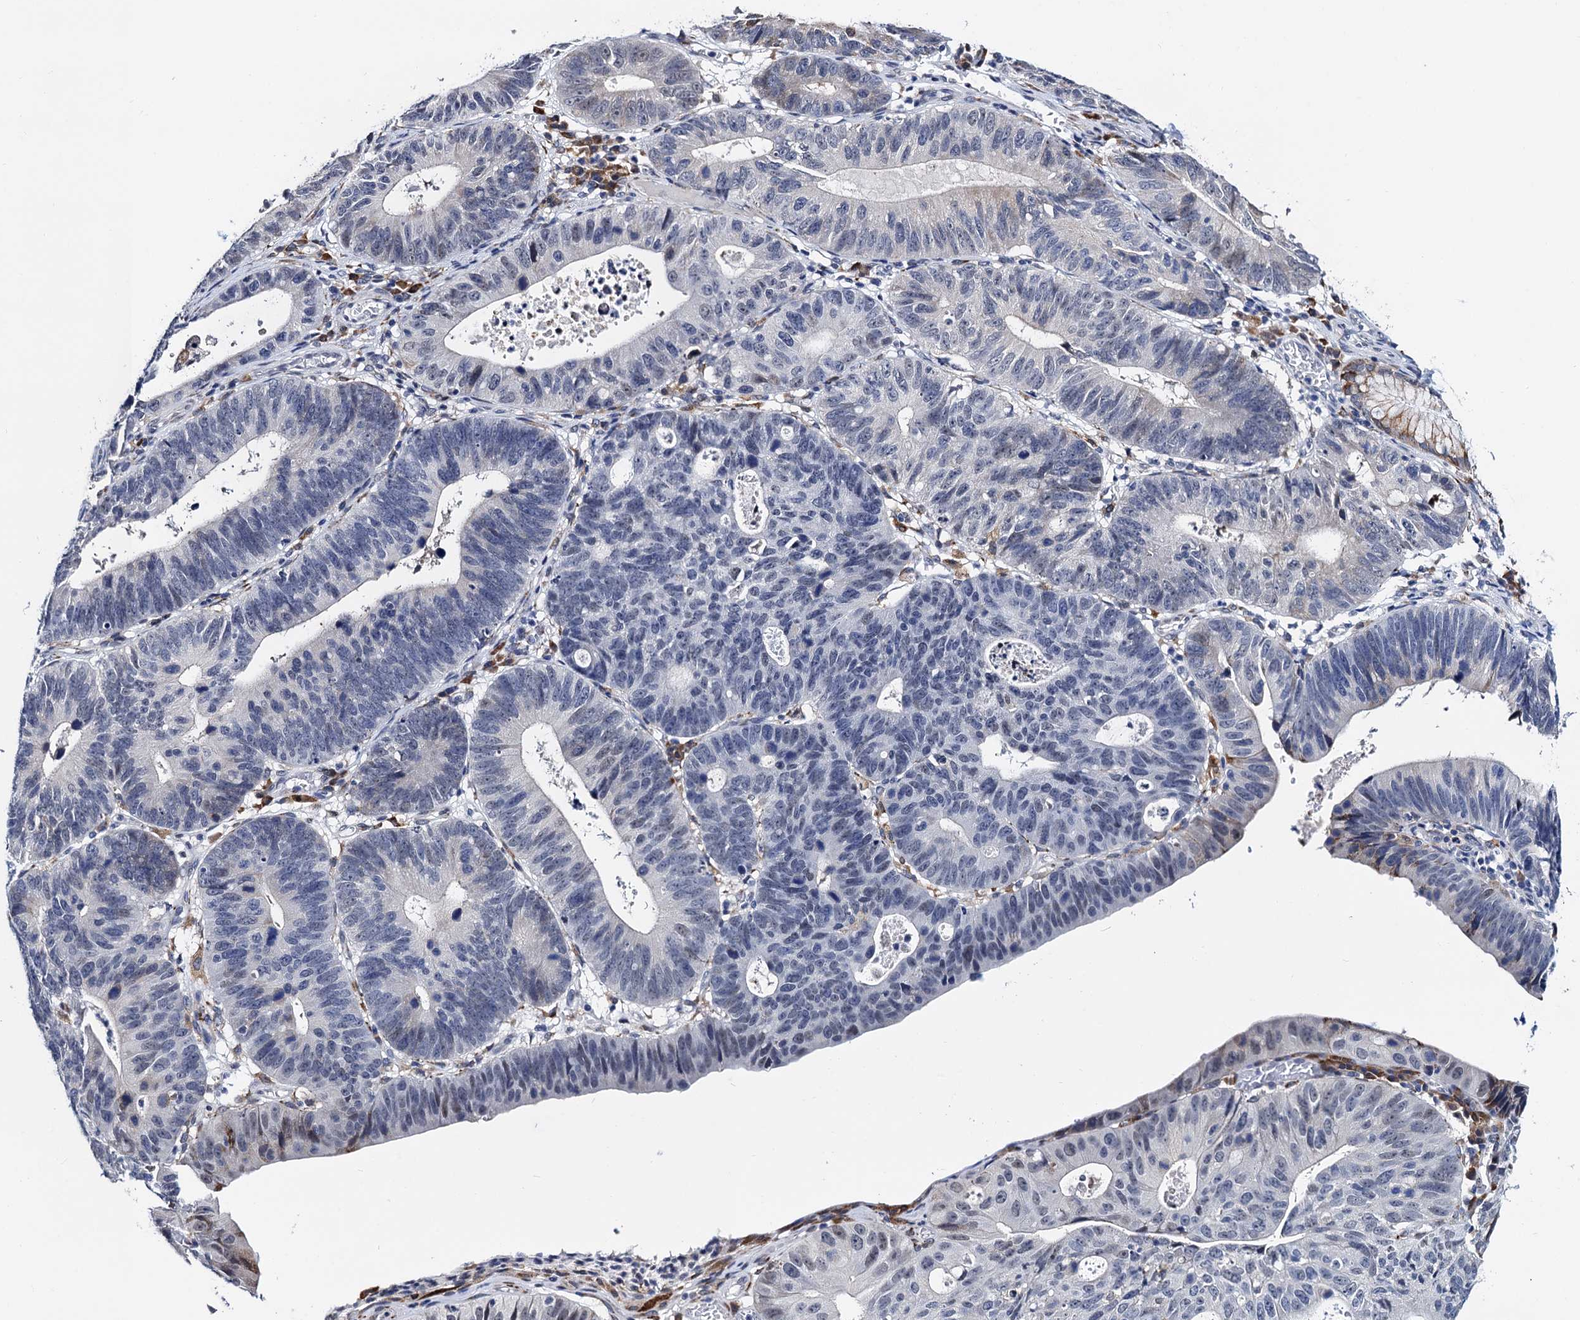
{"staining": {"intensity": "negative", "quantity": "none", "location": "none"}, "tissue": "stomach cancer", "cell_type": "Tumor cells", "image_type": "cancer", "snomed": [{"axis": "morphology", "description": "Adenocarcinoma, NOS"}, {"axis": "topography", "description": "Stomach"}], "caption": "Immunohistochemistry histopathology image of neoplastic tissue: human stomach adenocarcinoma stained with DAB reveals no significant protein expression in tumor cells. (DAB (3,3'-diaminobenzidine) immunohistochemistry with hematoxylin counter stain).", "gene": "SLC7A10", "patient": {"sex": "male", "age": 59}}